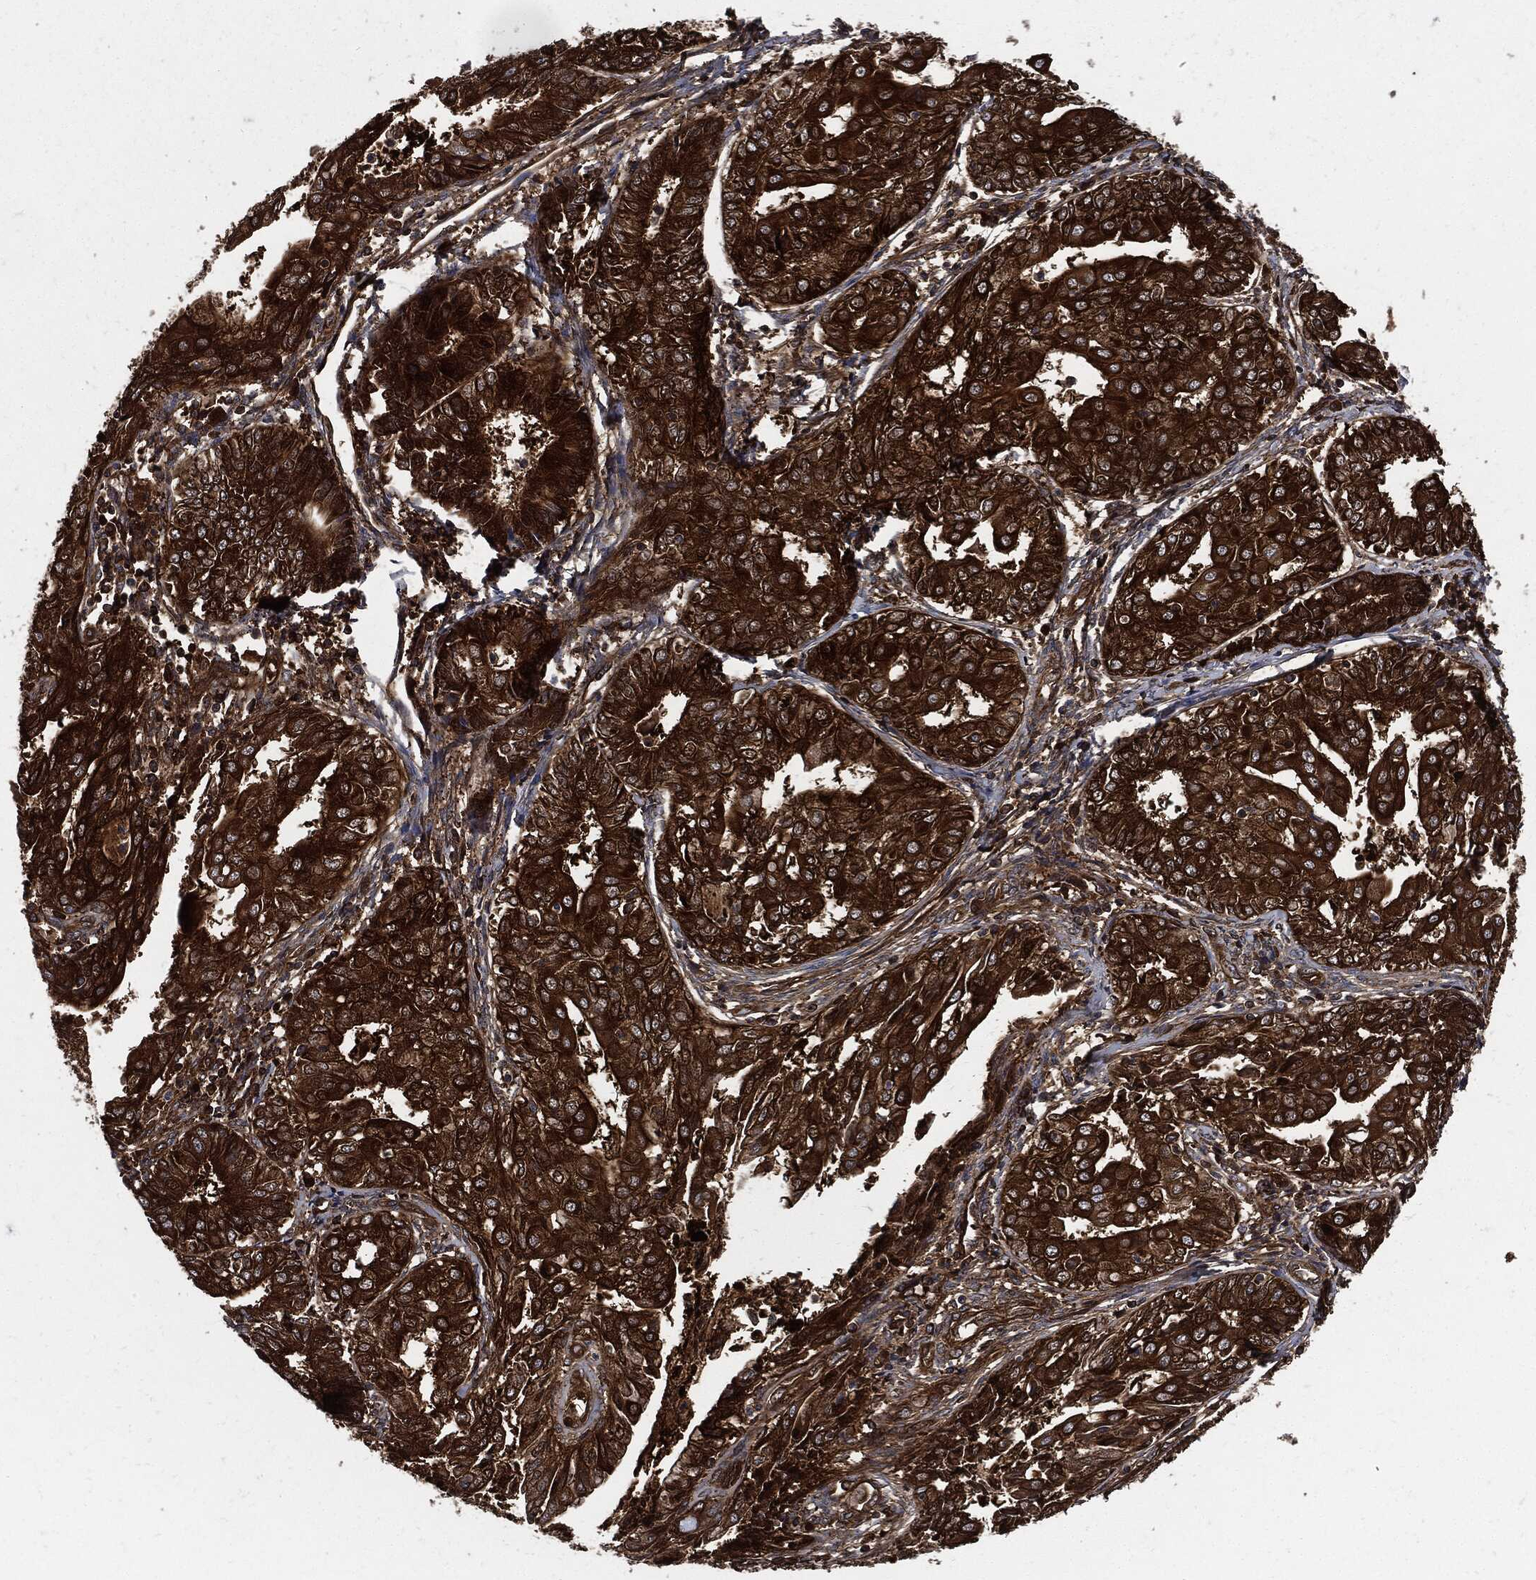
{"staining": {"intensity": "strong", "quantity": ">75%", "location": "cytoplasmic/membranous"}, "tissue": "endometrial cancer", "cell_type": "Tumor cells", "image_type": "cancer", "snomed": [{"axis": "morphology", "description": "Adenocarcinoma, NOS"}, {"axis": "topography", "description": "Endometrium"}], "caption": "Endometrial cancer tissue shows strong cytoplasmic/membranous staining in about >75% of tumor cells, visualized by immunohistochemistry.", "gene": "XPNPEP1", "patient": {"sex": "female", "age": 68}}